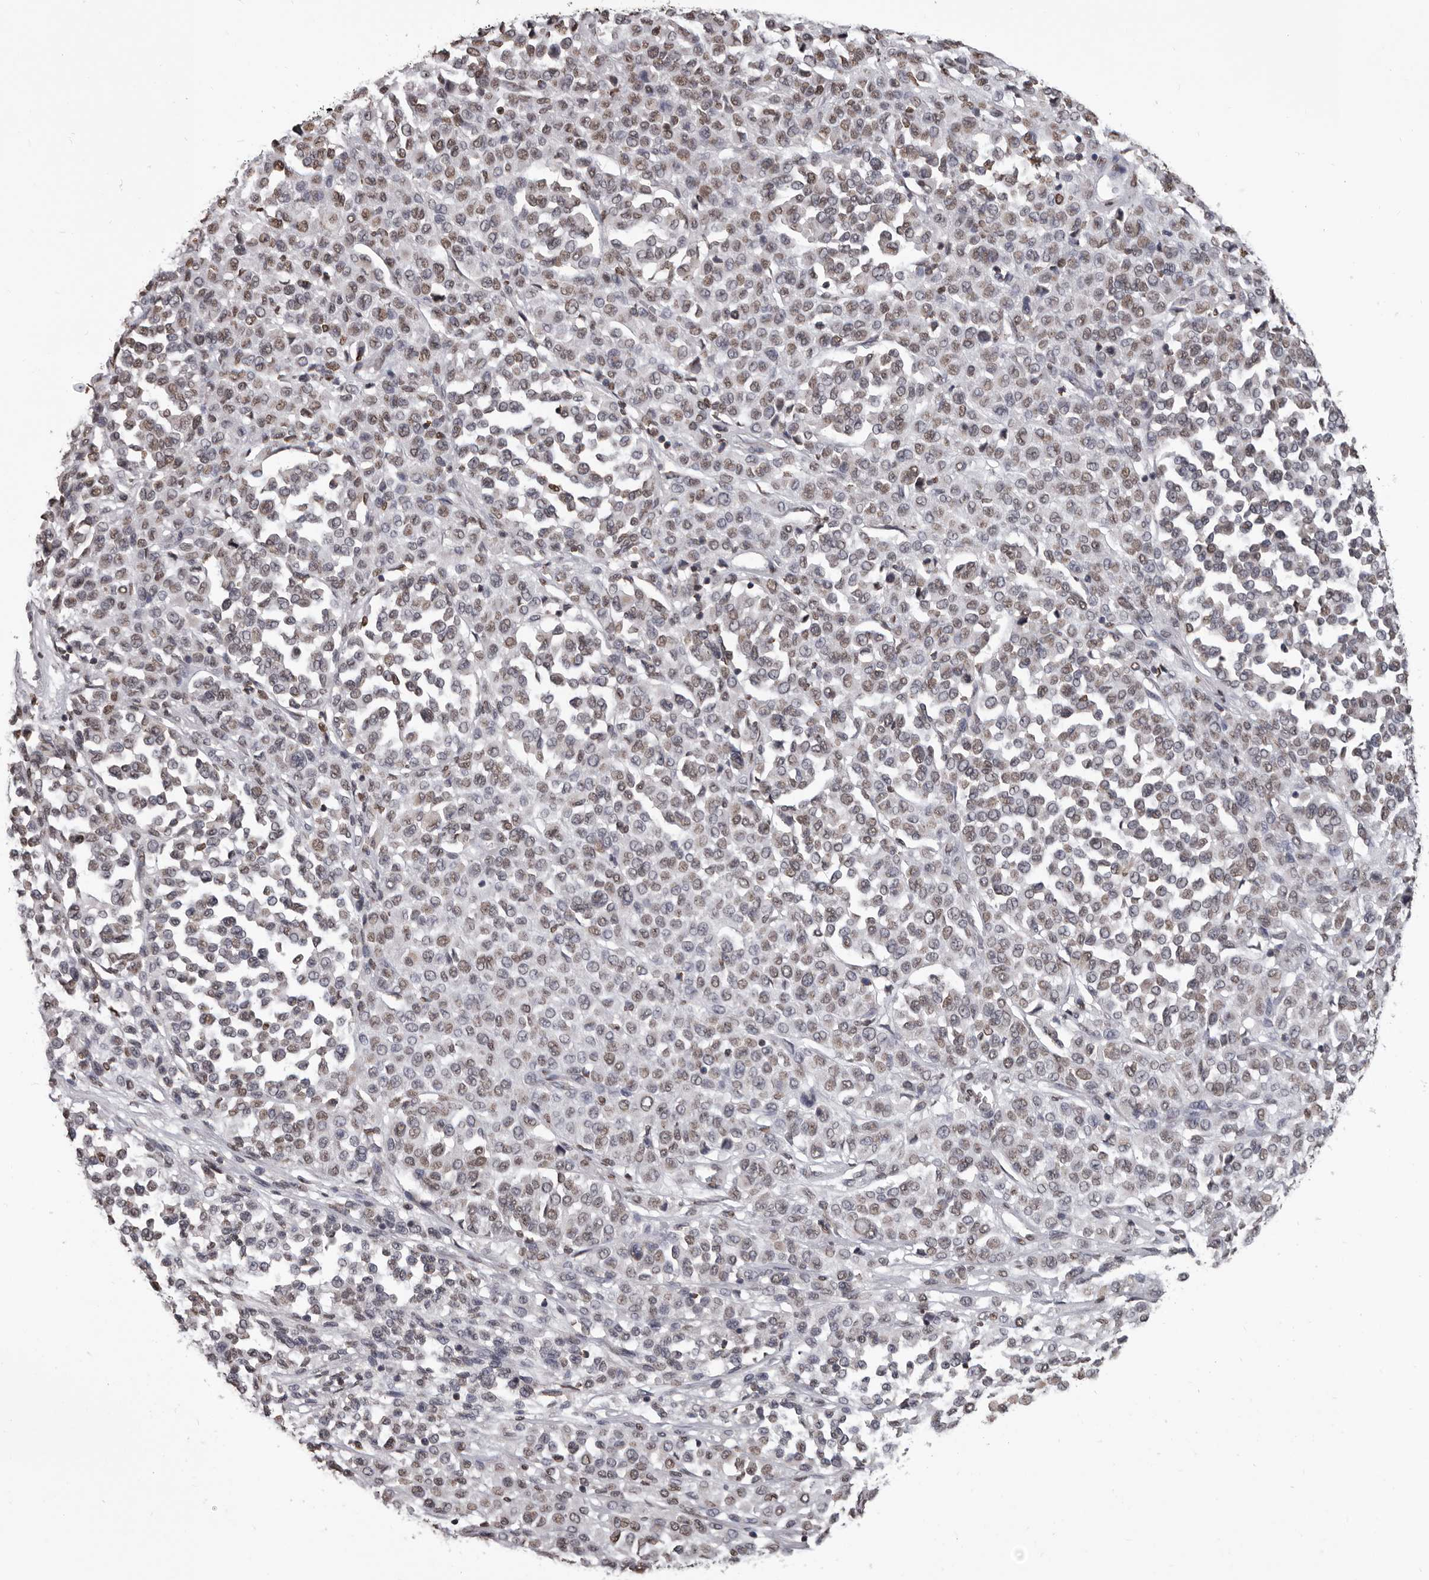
{"staining": {"intensity": "moderate", "quantity": ">75%", "location": "nuclear"}, "tissue": "melanoma", "cell_type": "Tumor cells", "image_type": "cancer", "snomed": [{"axis": "morphology", "description": "Malignant melanoma, Metastatic site"}, {"axis": "topography", "description": "Pancreas"}], "caption": "Immunohistochemical staining of malignant melanoma (metastatic site) exhibits moderate nuclear protein staining in about >75% of tumor cells.", "gene": "AHR", "patient": {"sex": "female", "age": 30}}